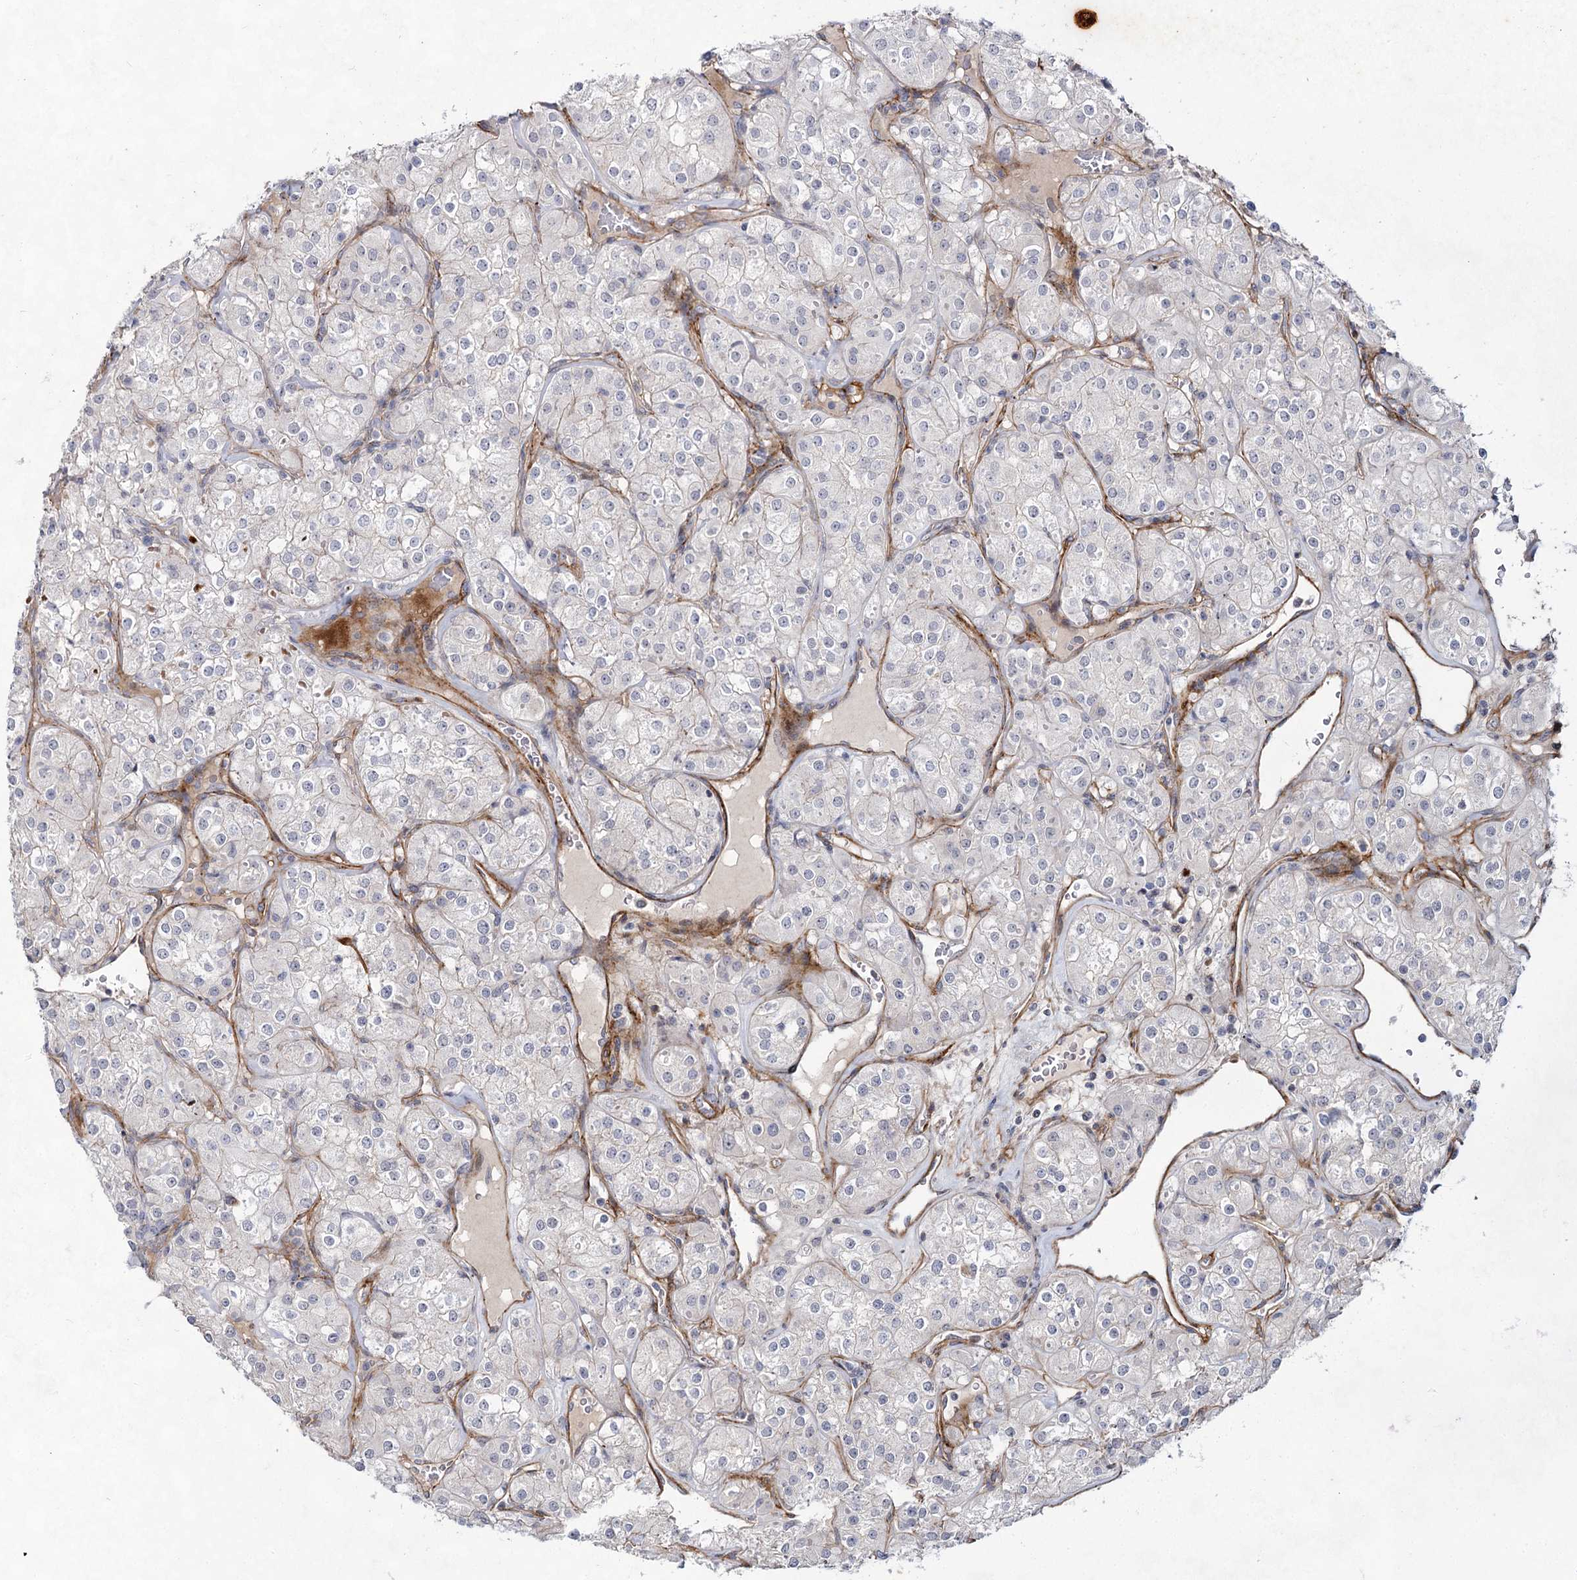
{"staining": {"intensity": "negative", "quantity": "none", "location": "none"}, "tissue": "renal cancer", "cell_type": "Tumor cells", "image_type": "cancer", "snomed": [{"axis": "morphology", "description": "Adenocarcinoma, NOS"}, {"axis": "topography", "description": "Kidney"}], "caption": "A high-resolution image shows IHC staining of renal cancer, which reveals no significant expression in tumor cells. Nuclei are stained in blue.", "gene": "ATL2", "patient": {"sex": "male", "age": 77}}